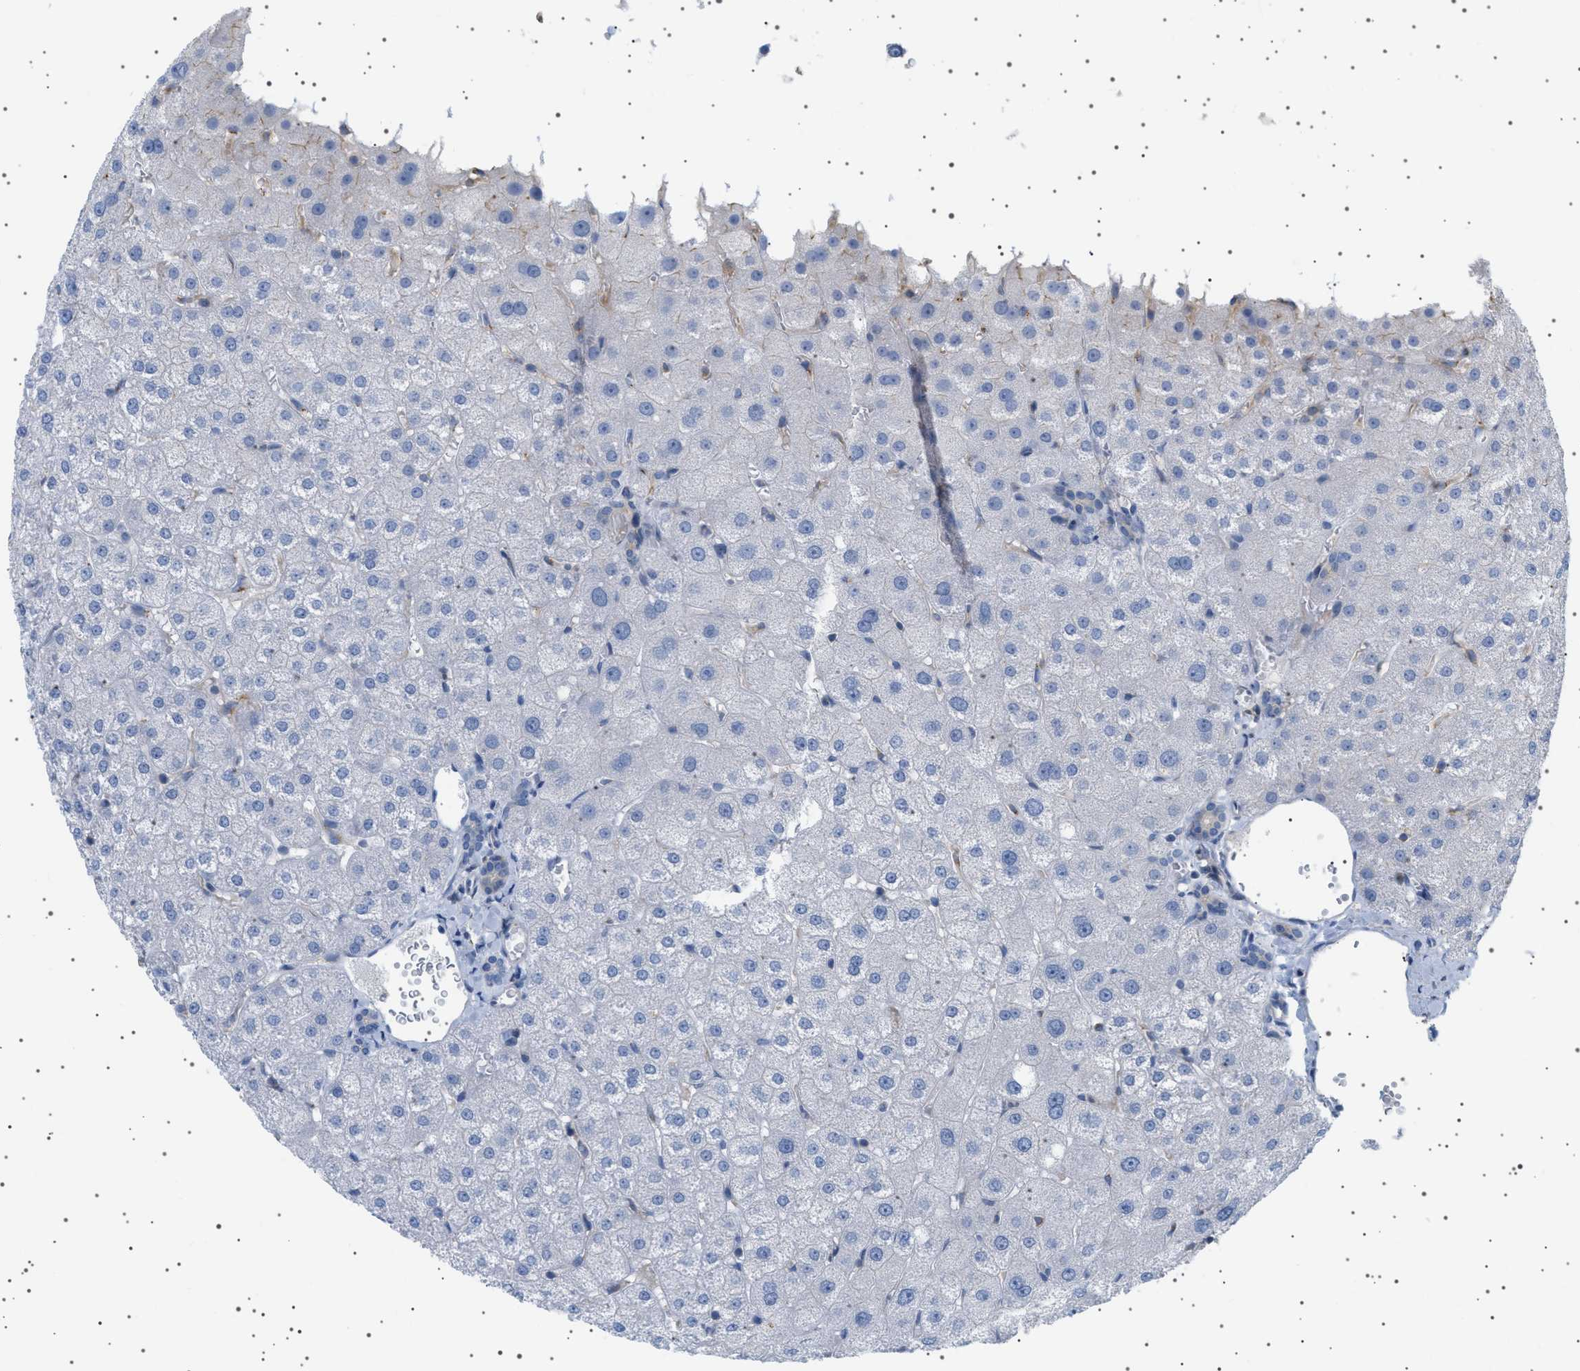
{"staining": {"intensity": "negative", "quantity": "none", "location": "none"}, "tissue": "liver", "cell_type": "Cholangiocytes", "image_type": "normal", "snomed": [{"axis": "morphology", "description": "Normal tissue, NOS"}, {"axis": "topography", "description": "Liver"}], "caption": "Immunohistochemical staining of benign human liver exhibits no significant staining in cholangiocytes.", "gene": "ADCY10", "patient": {"sex": "male", "age": 73}}